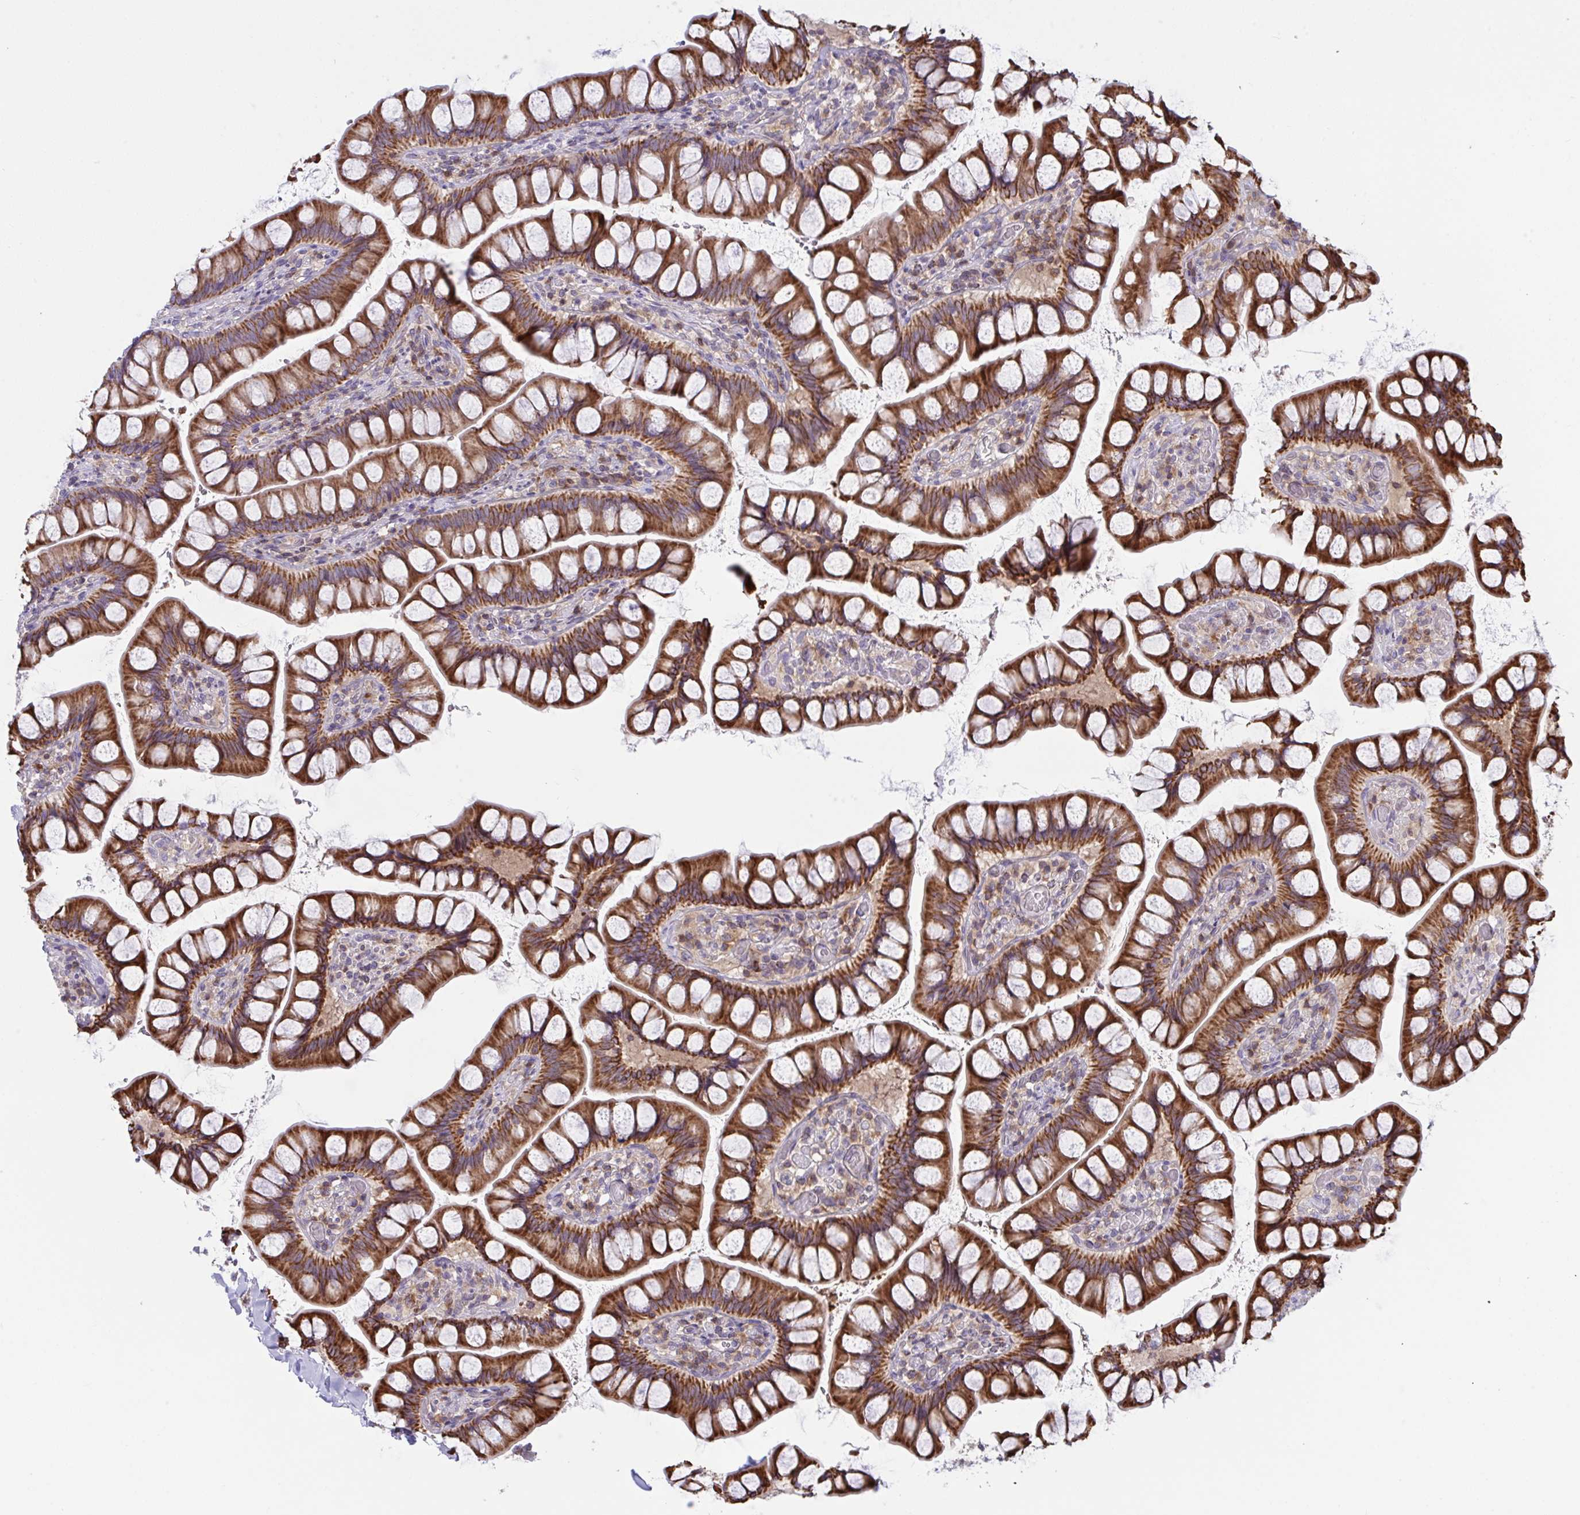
{"staining": {"intensity": "strong", "quantity": ">75%", "location": "cytoplasmic/membranous"}, "tissue": "small intestine", "cell_type": "Glandular cells", "image_type": "normal", "snomed": [{"axis": "morphology", "description": "Normal tissue, NOS"}, {"axis": "topography", "description": "Small intestine"}], "caption": "Protein expression analysis of benign small intestine reveals strong cytoplasmic/membranous staining in approximately >75% of glandular cells. Nuclei are stained in blue.", "gene": "TANK", "patient": {"sex": "male", "age": 70}}